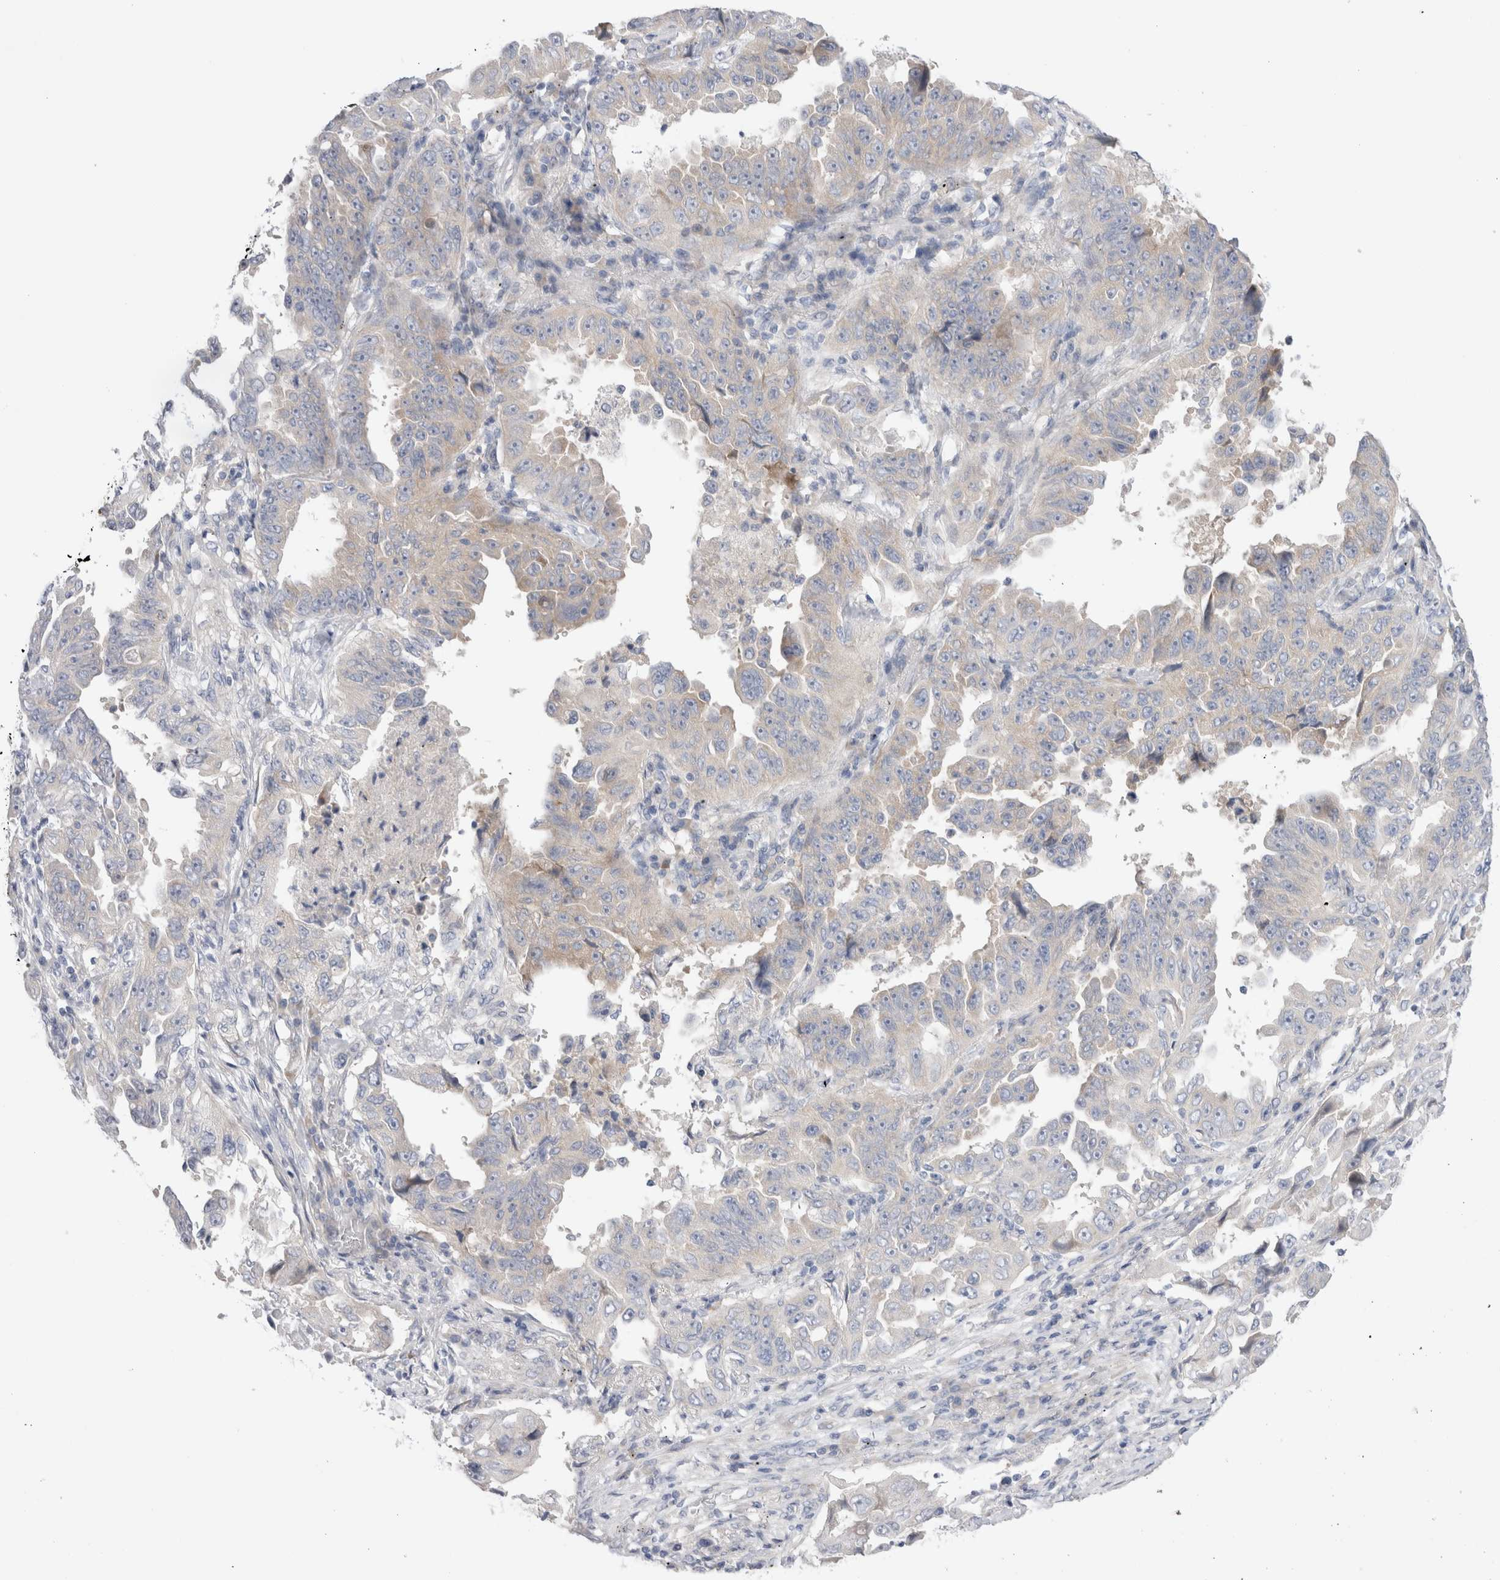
{"staining": {"intensity": "weak", "quantity": "<25%", "location": "cytoplasmic/membranous"}, "tissue": "lung cancer", "cell_type": "Tumor cells", "image_type": "cancer", "snomed": [{"axis": "morphology", "description": "Adenocarcinoma, NOS"}, {"axis": "topography", "description": "Lung"}], "caption": "IHC micrograph of lung adenocarcinoma stained for a protein (brown), which reveals no positivity in tumor cells.", "gene": "RBM12B", "patient": {"sex": "female", "age": 51}}